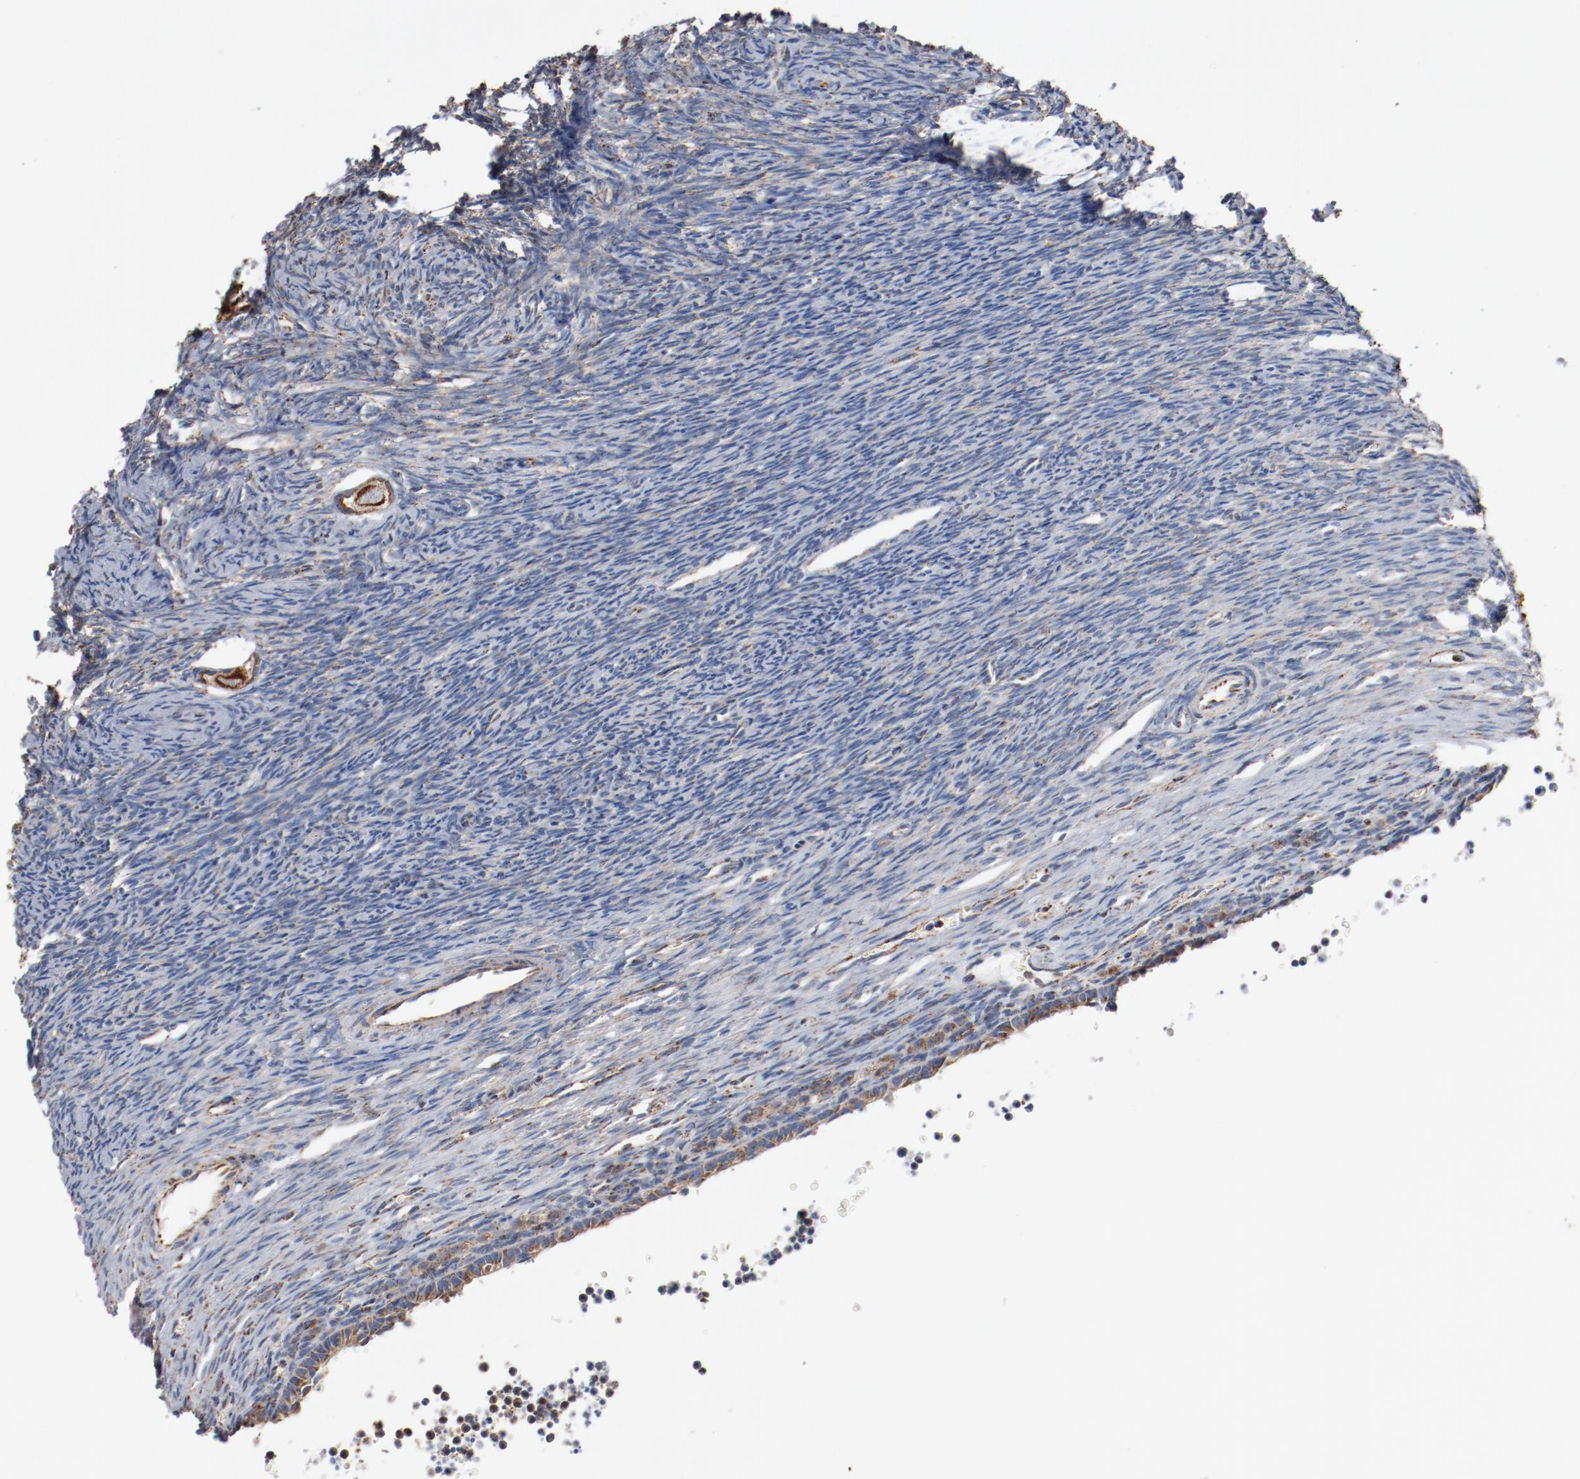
{"staining": {"intensity": "weak", "quantity": "25%-75%", "location": "cytoplasmic/membranous"}, "tissue": "ovary", "cell_type": "Follicle cells", "image_type": "normal", "snomed": [{"axis": "morphology", "description": "Normal tissue, NOS"}, {"axis": "topography", "description": "Ovary"}], "caption": "Immunohistochemical staining of benign human ovary reveals low levels of weak cytoplasmic/membranous staining in about 25%-75% of follicle cells. The staining was performed using DAB to visualize the protein expression in brown, while the nuclei were stained in blue with hematoxylin (Magnification: 20x).", "gene": "NDUFS4", "patient": {"sex": "female", "age": 27}}